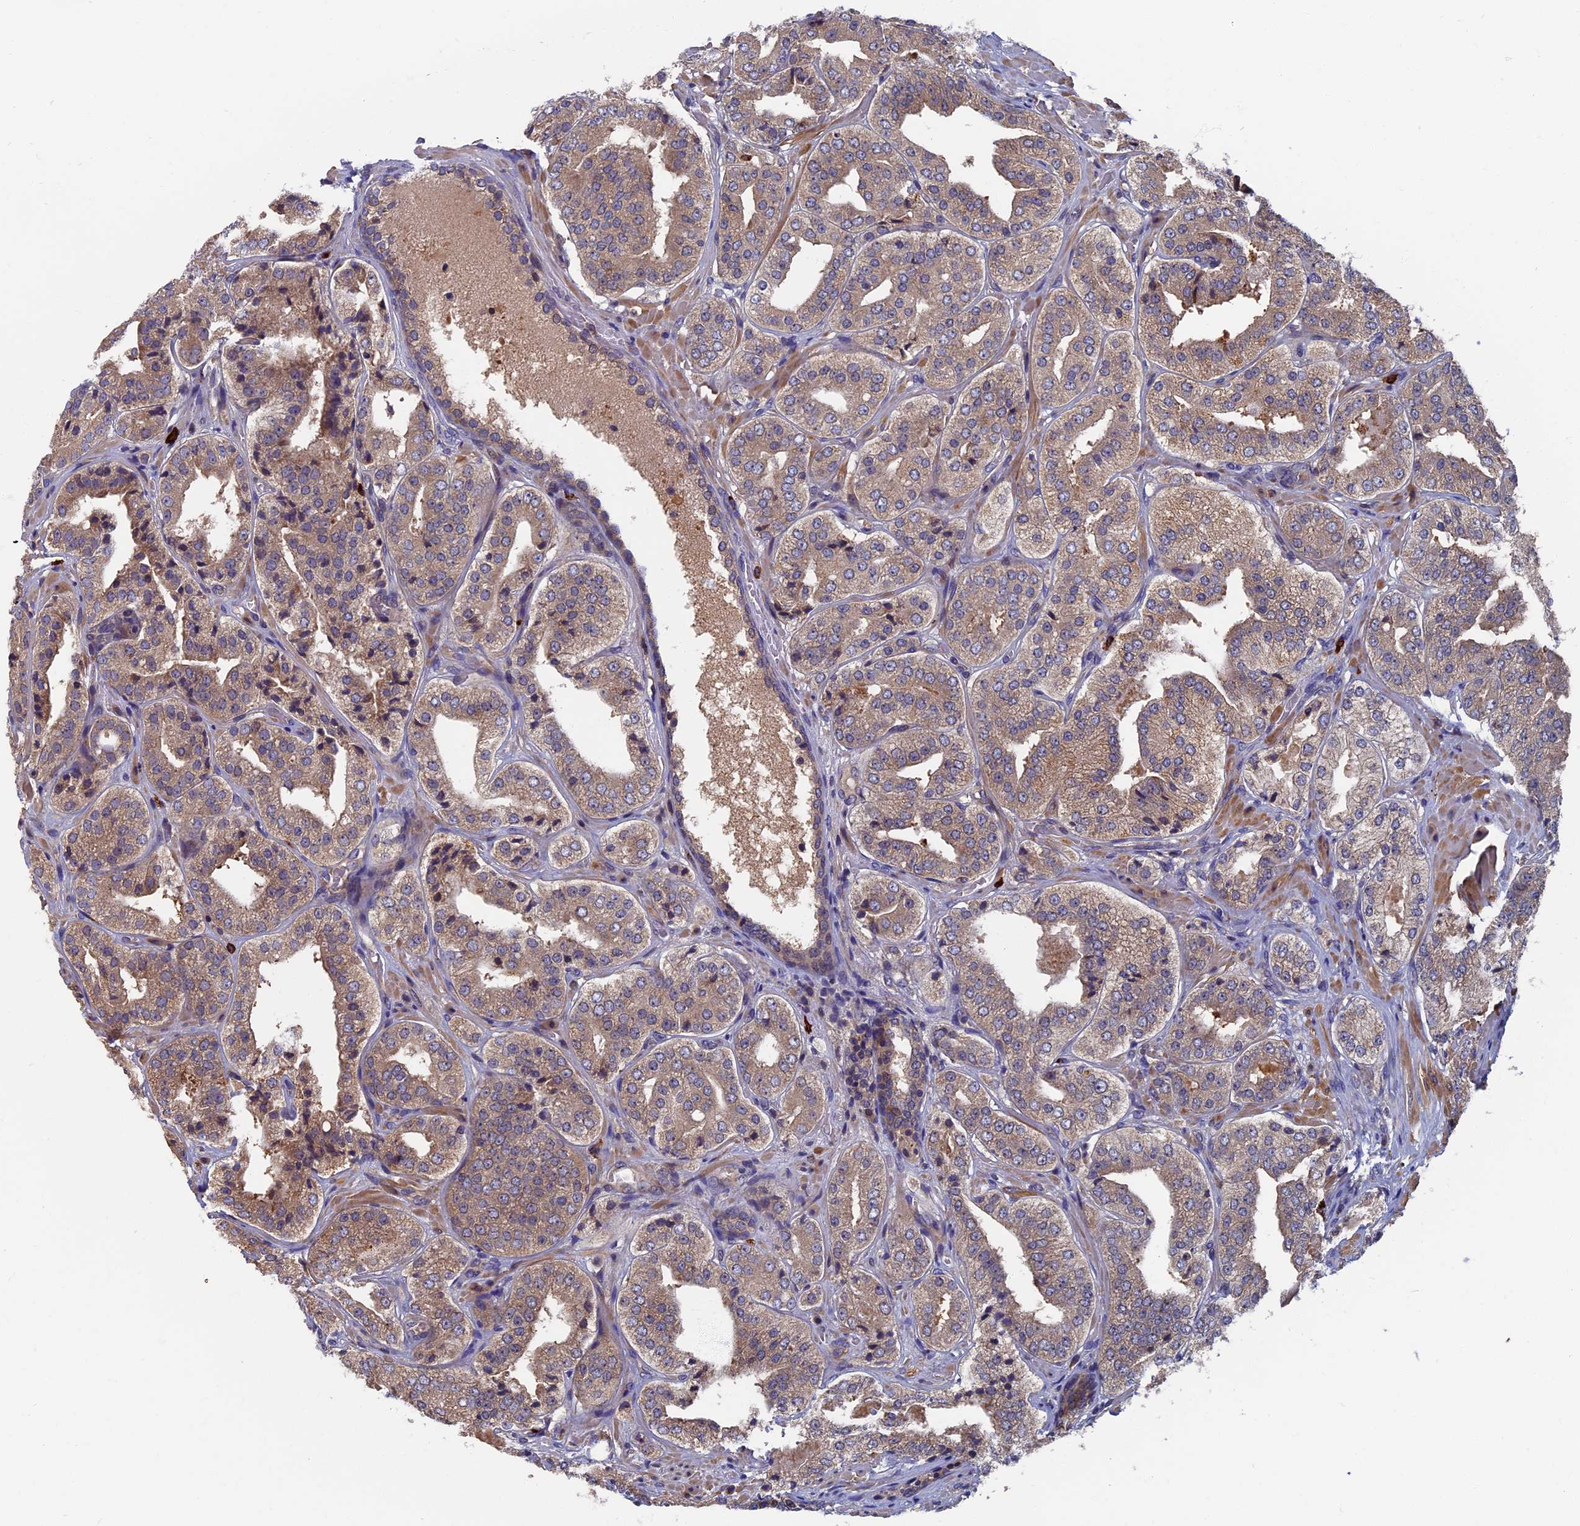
{"staining": {"intensity": "moderate", "quantity": ">75%", "location": "cytoplasmic/membranous"}, "tissue": "prostate cancer", "cell_type": "Tumor cells", "image_type": "cancer", "snomed": [{"axis": "morphology", "description": "Adenocarcinoma, High grade"}, {"axis": "topography", "description": "Prostate"}], "caption": "The micrograph displays a brown stain indicating the presence of a protein in the cytoplasmic/membranous of tumor cells in high-grade adenocarcinoma (prostate). The staining was performed using DAB, with brown indicating positive protein expression. Nuclei are stained blue with hematoxylin.", "gene": "TNK2", "patient": {"sex": "male", "age": 71}}